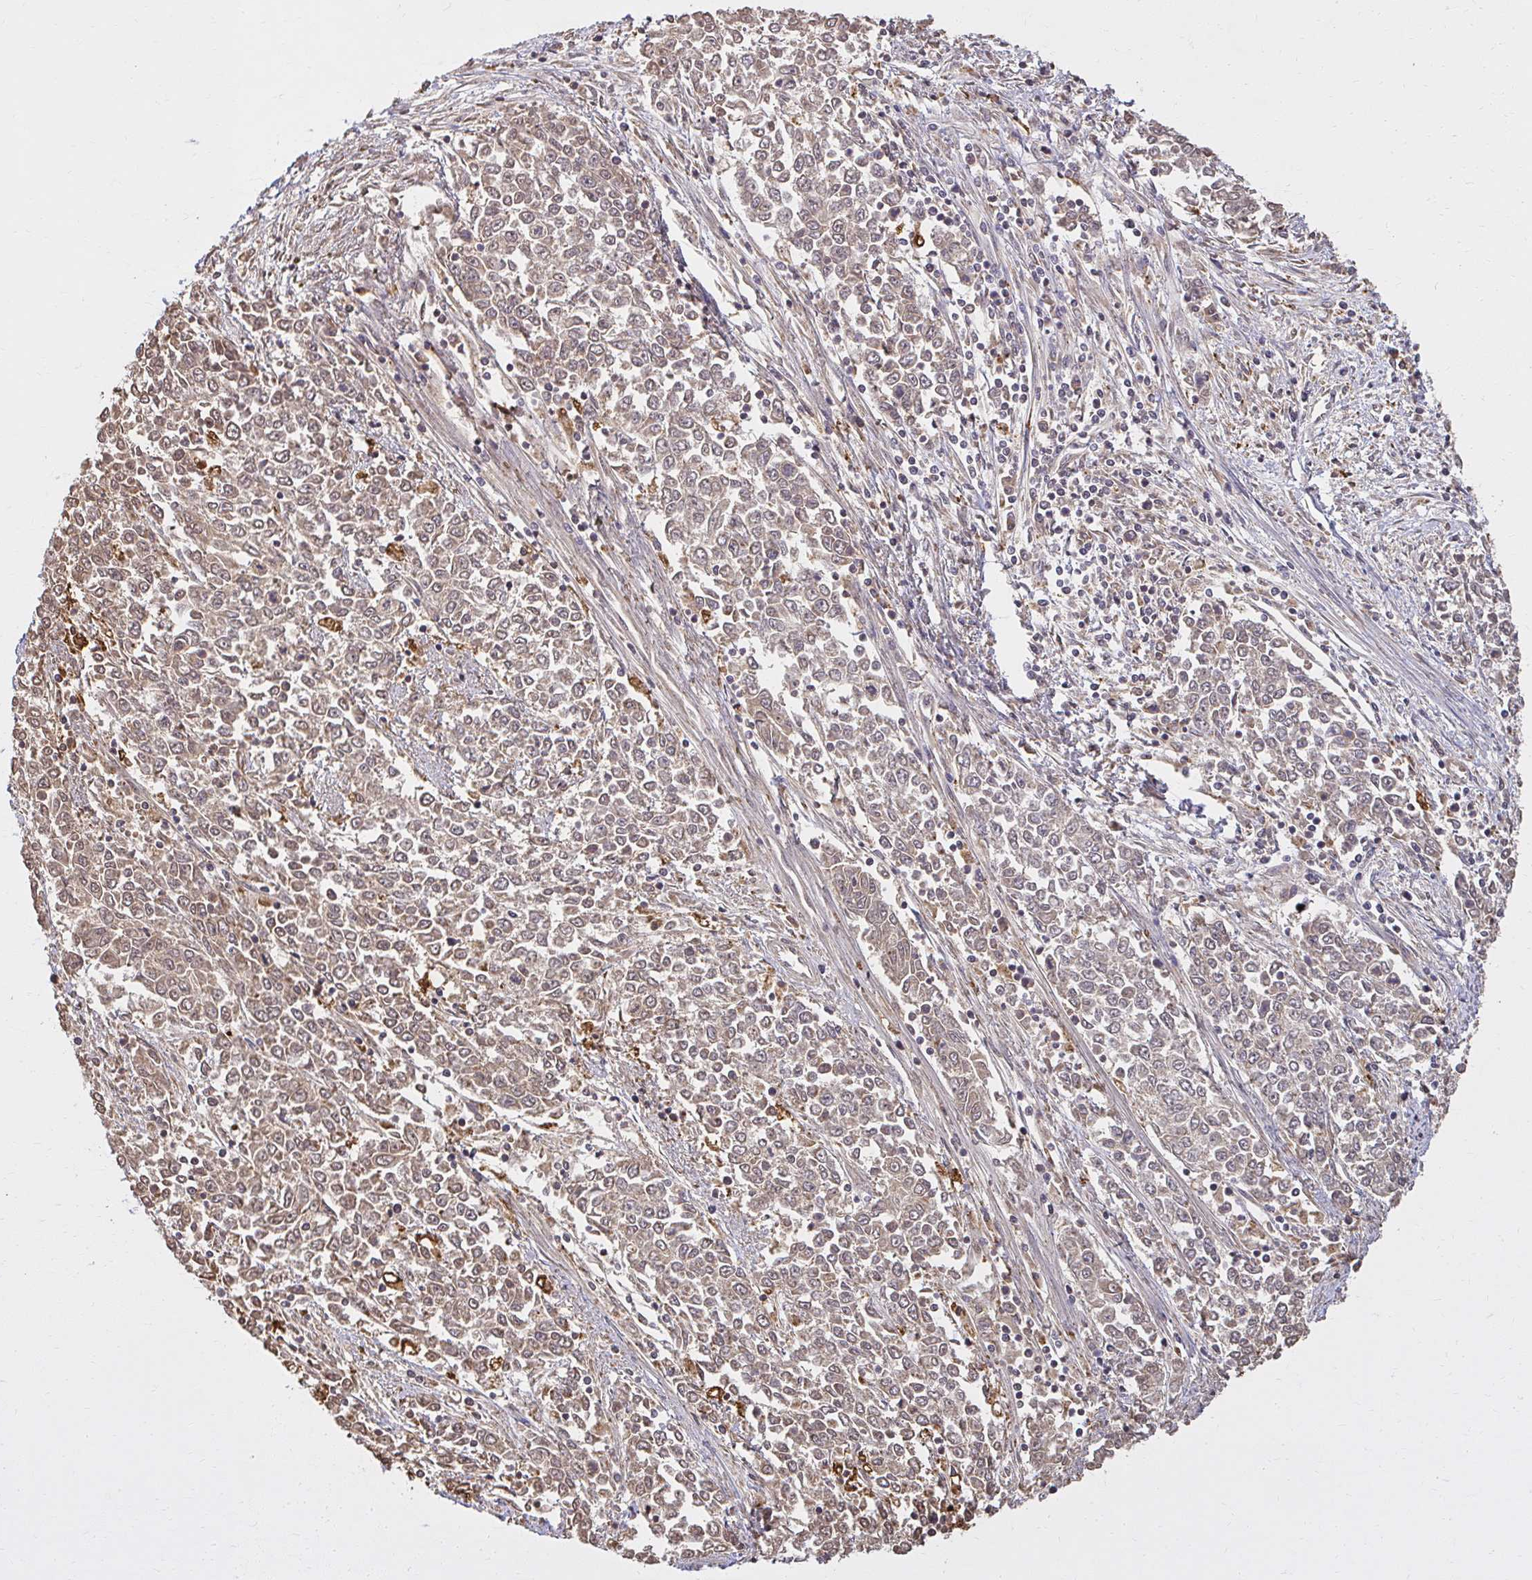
{"staining": {"intensity": "weak", "quantity": "25%-75%", "location": "cytoplasmic/membranous"}, "tissue": "endometrial cancer", "cell_type": "Tumor cells", "image_type": "cancer", "snomed": [{"axis": "morphology", "description": "Adenocarcinoma, NOS"}, {"axis": "topography", "description": "Endometrium"}], "caption": "Protein expression by immunohistochemistry (IHC) displays weak cytoplasmic/membranous expression in about 25%-75% of tumor cells in endometrial adenocarcinoma. (DAB IHC with brightfield microscopy, high magnification).", "gene": "LARS2", "patient": {"sex": "female", "age": 50}}